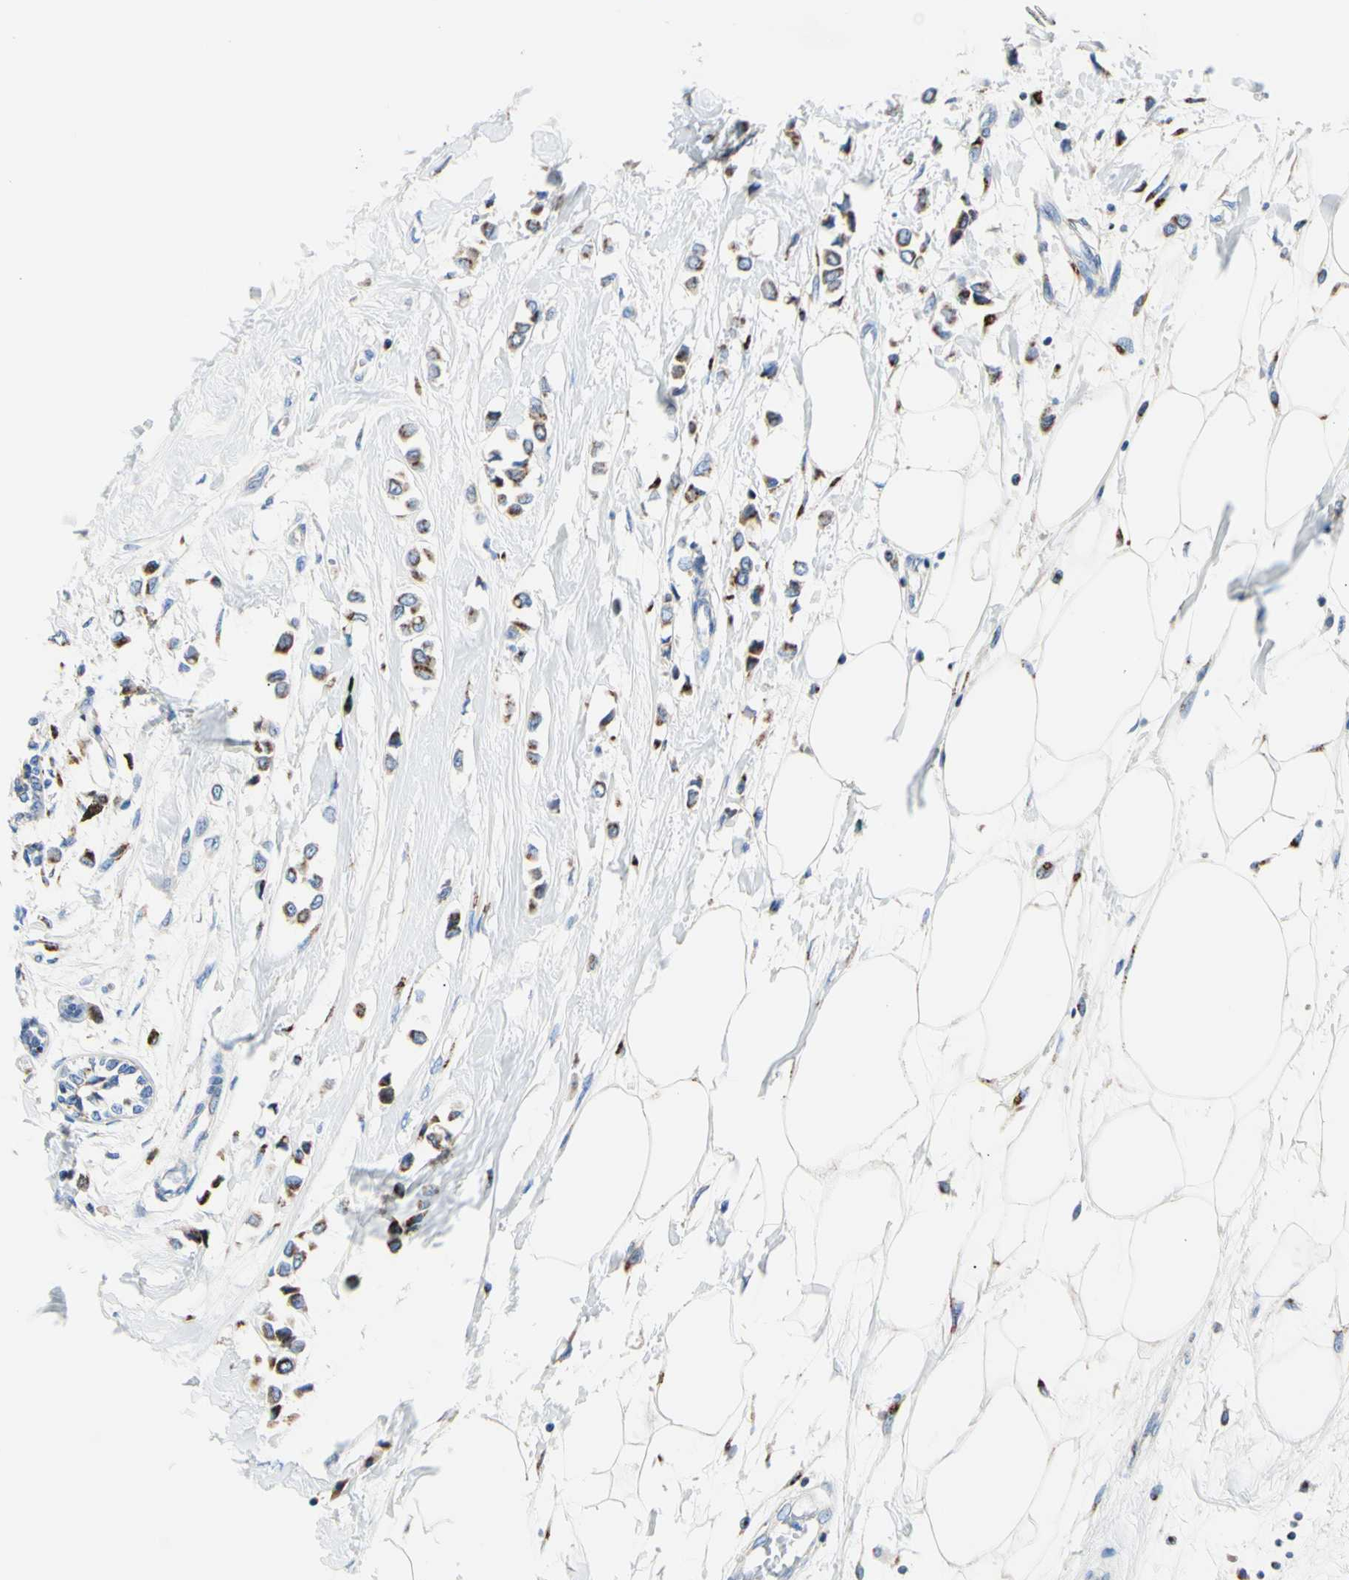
{"staining": {"intensity": "moderate", "quantity": ">75%", "location": "cytoplasmic/membranous"}, "tissue": "breast cancer", "cell_type": "Tumor cells", "image_type": "cancer", "snomed": [{"axis": "morphology", "description": "Lobular carcinoma"}, {"axis": "topography", "description": "Breast"}], "caption": "Human breast lobular carcinoma stained with a protein marker shows moderate staining in tumor cells.", "gene": "GALNT2", "patient": {"sex": "female", "age": 51}}